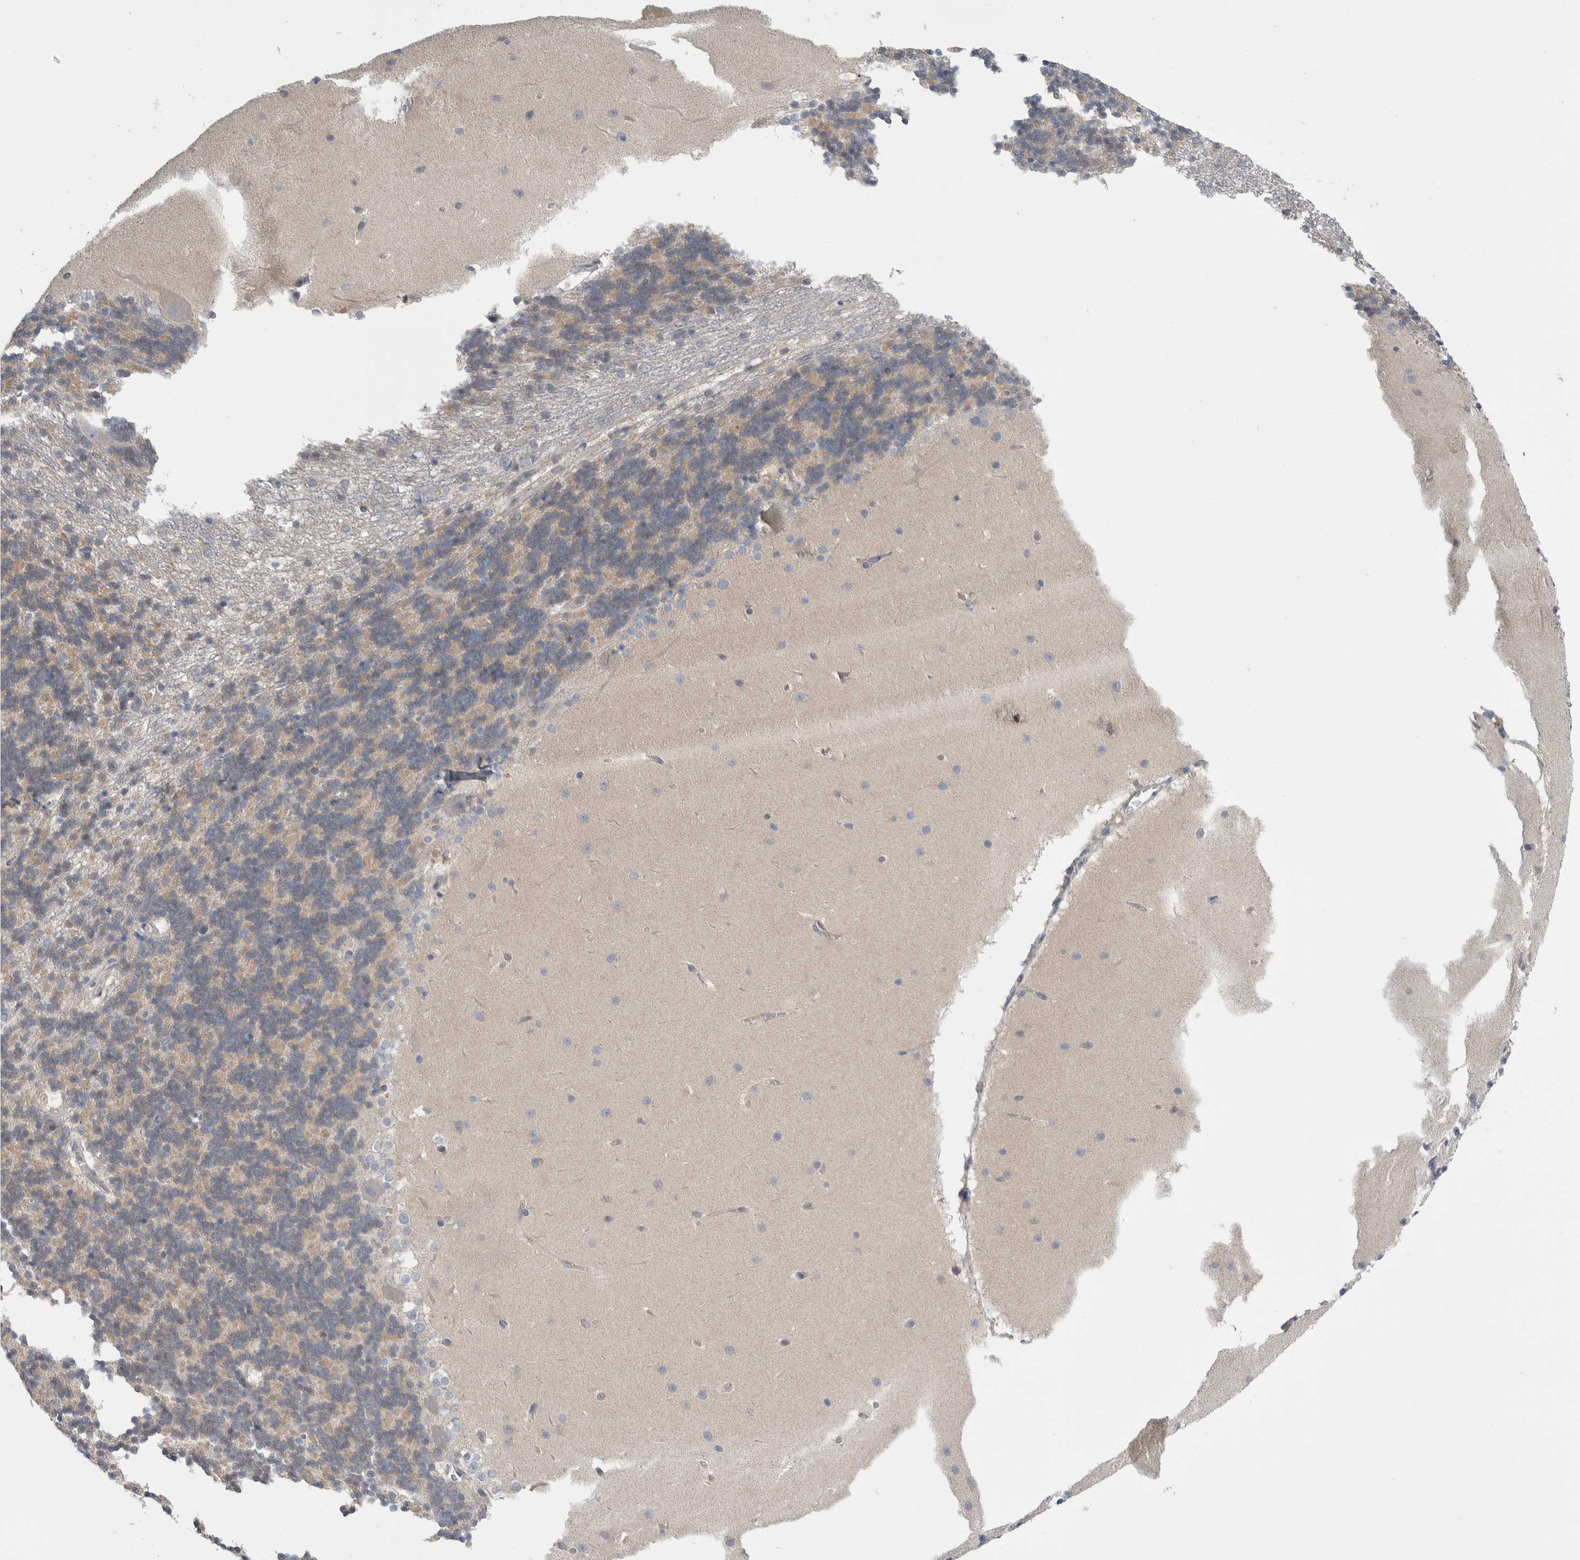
{"staining": {"intensity": "weak", "quantity": "<25%", "location": "cytoplasmic/membranous"}, "tissue": "cerebellum", "cell_type": "Cells in granular layer", "image_type": "normal", "snomed": [{"axis": "morphology", "description": "Normal tissue, NOS"}, {"axis": "topography", "description": "Cerebellum"}], "caption": "This is a micrograph of immunohistochemistry staining of normal cerebellum, which shows no positivity in cells in granular layer.", "gene": "TAX1BP1", "patient": {"sex": "female", "age": 19}}